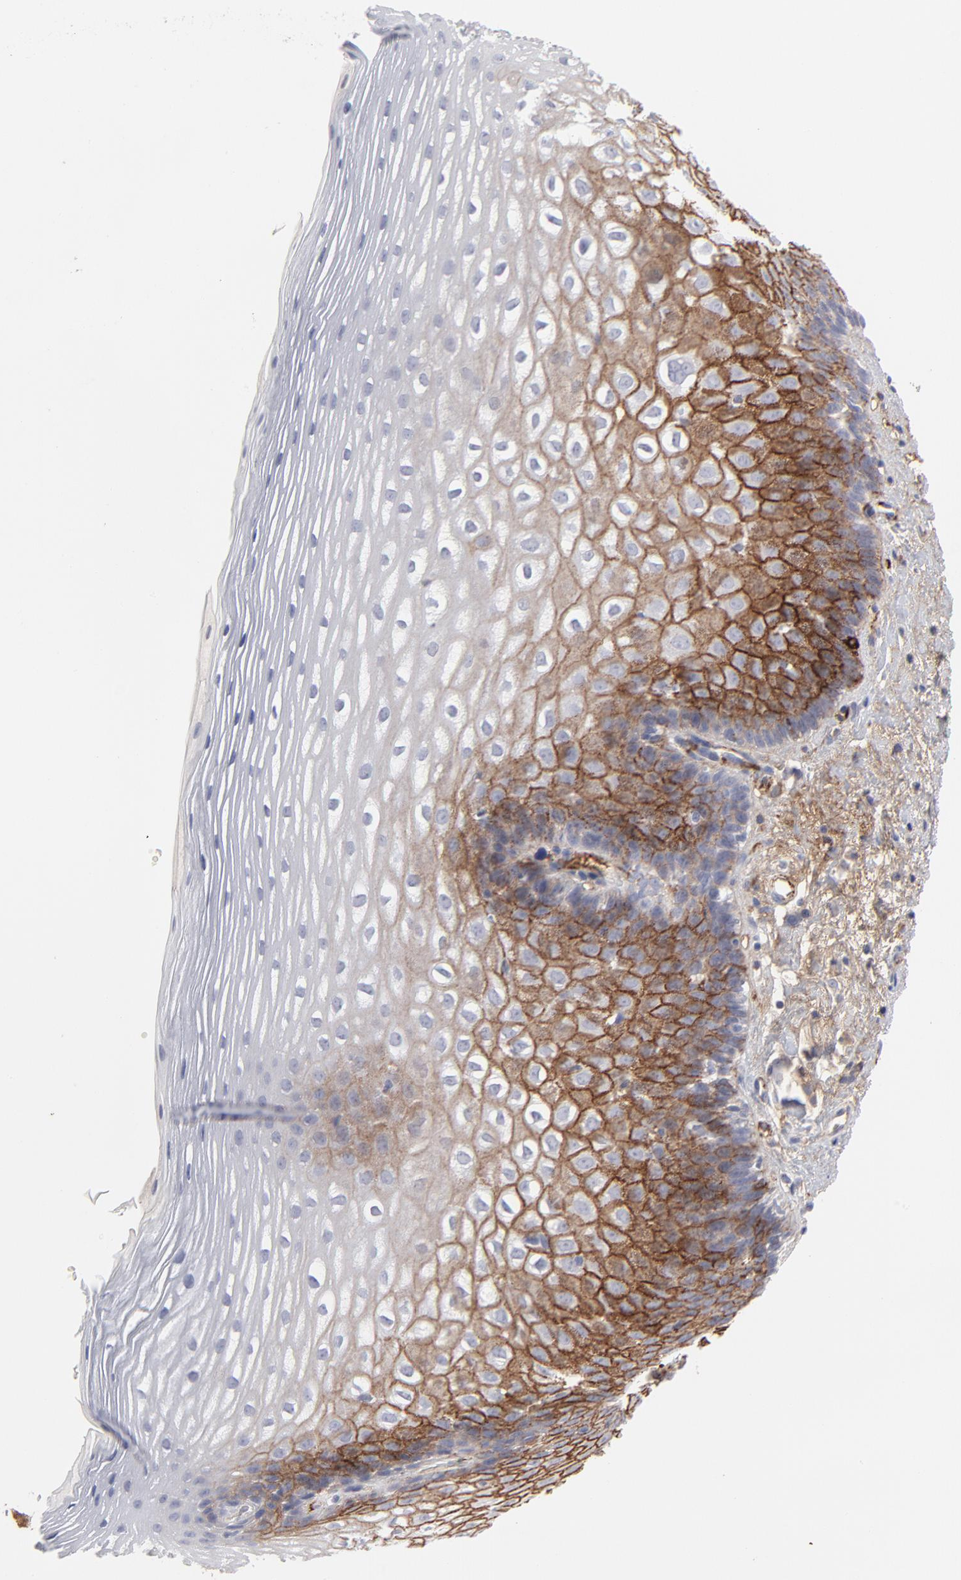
{"staining": {"intensity": "strong", "quantity": "25%-75%", "location": "cytoplasmic/membranous"}, "tissue": "esophagus", "cell_type": "Squamous epithelial cells", "image_type": "normal", "snomed": [{"axis": "morphology", "description": "Normal tissue, NOS"}, {"axis": "topography", "description": "Esophagus"}], "caption": "High-magnification brightfield microscopy of normal esophagus stained with DAB (brown) and counterstained with hematoxylin (blue). squamous epithelial cells exhibit strong cytoplasmic/membranous staining is appreciated in about25%-75% of cells. (brown staining indicates protein expression, while blue staining denotes nuclei).", "gene": "CCR3", "patient": {"sex": "female", "age": 70}}